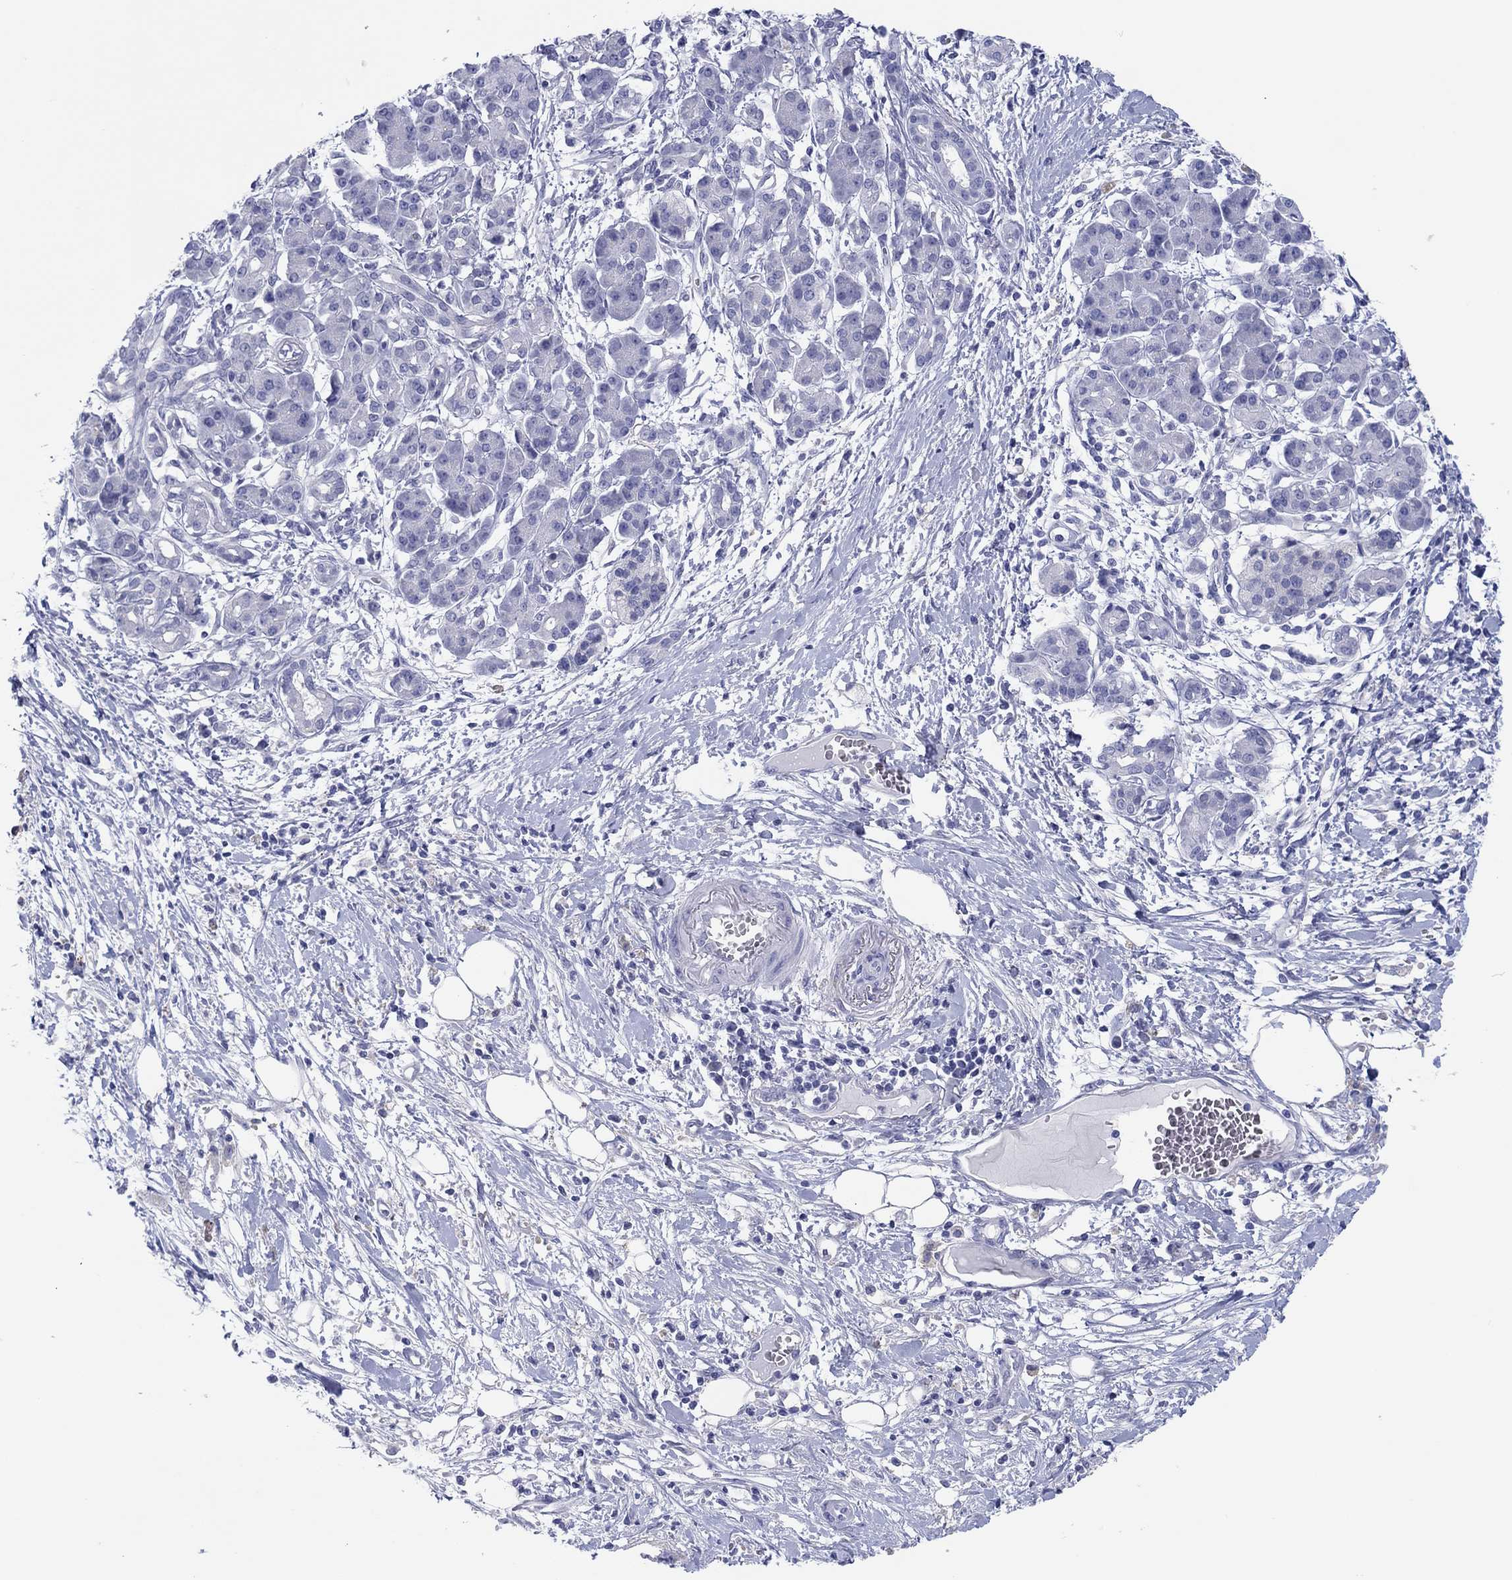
{"staining": {"intensity": "negative", "quantity": "none", "location": "none"}, "tissue": "pancreatic cancer", "cell_type": "Tumor cells", "image_type": "cancer", "snomed": [{"axis": "morphology", "description": "Adenocarcinoma, NOS"}, {"axis": "topography", "description": "Pancreas"}], "caption": "There is no significant expression in tumor cells of pancreatic adenocarcinoma. Brightfield microscopy of immunohistochemistry (IHC) stained with DAB (3,3'-diaminobenzidine) (brown) and hematoxylin (blue), captured at high magnification.", "gene": "ERICH3", "patient": {"sex": "male", "age": 72}}